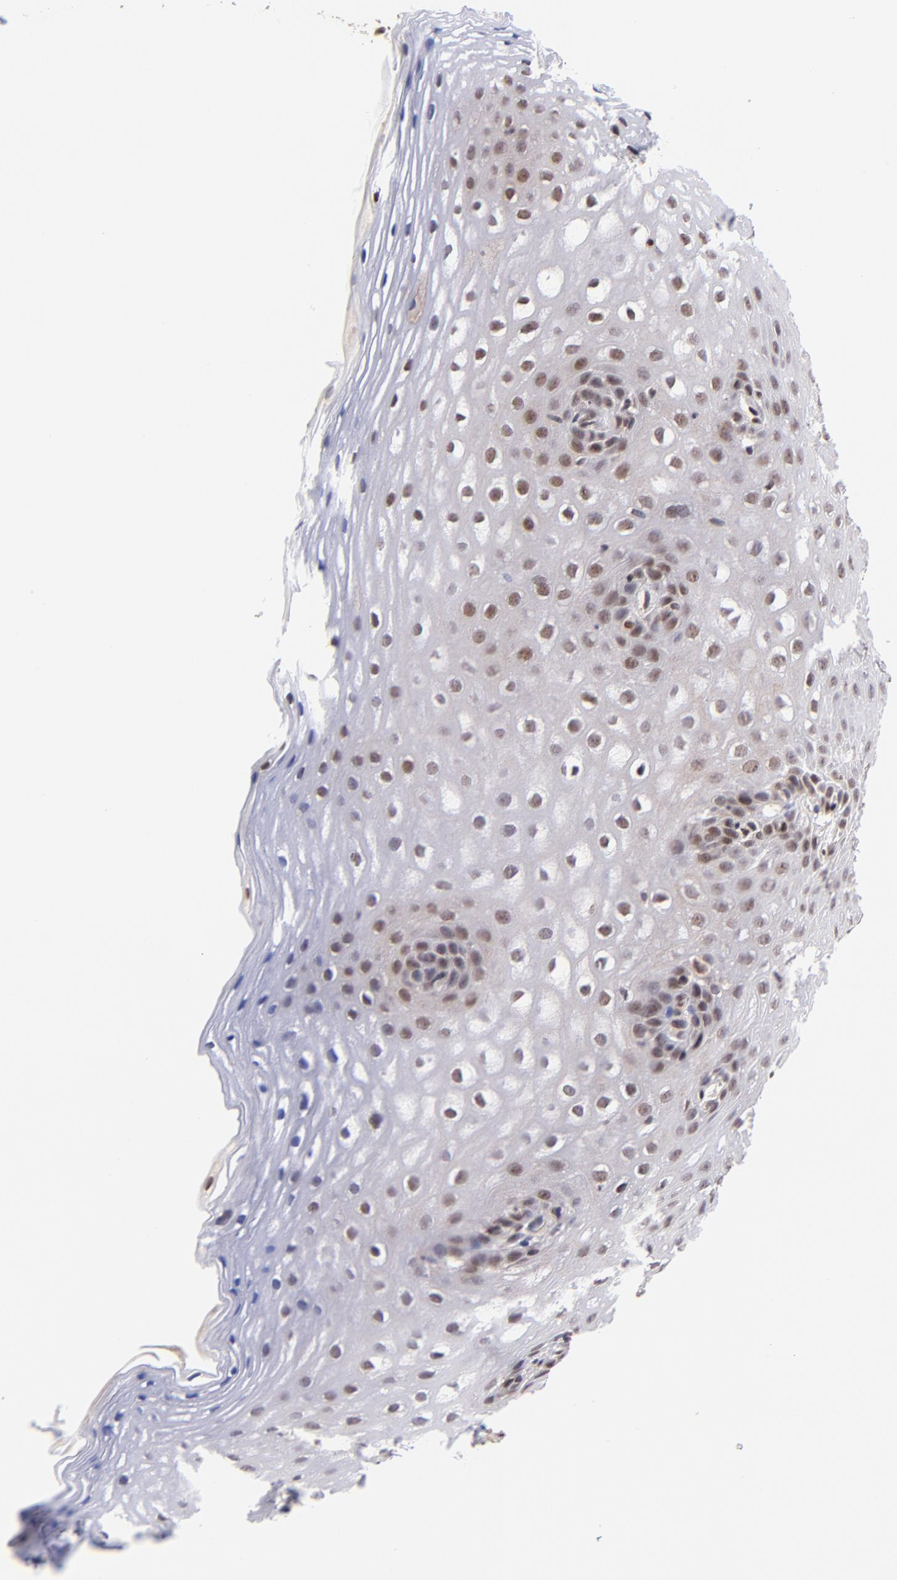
{"staining": {"intensity": "moderate", "quantity": "25%-75%", "location": "nuclear"}, "tissue": "esophagus", "cell_type": "Squamous epithelial cells", "image_type": "normal", "snomed": [{"axis": "morphology", "description": "Normal tissue, NOS"}, {"axis": "topography", "description": "Esophagus"}], "caption": "Benign esophagus demonstrates moderate nuclear expression in approximately 25%-75% of squamous epithelial cells The staining was performed using DAB, with brown indicating positive protein expression. Nuclei are stained blue with hematoxylin..", "gene": "WDR25", "patient": {"sex": "female", "age": 70}}